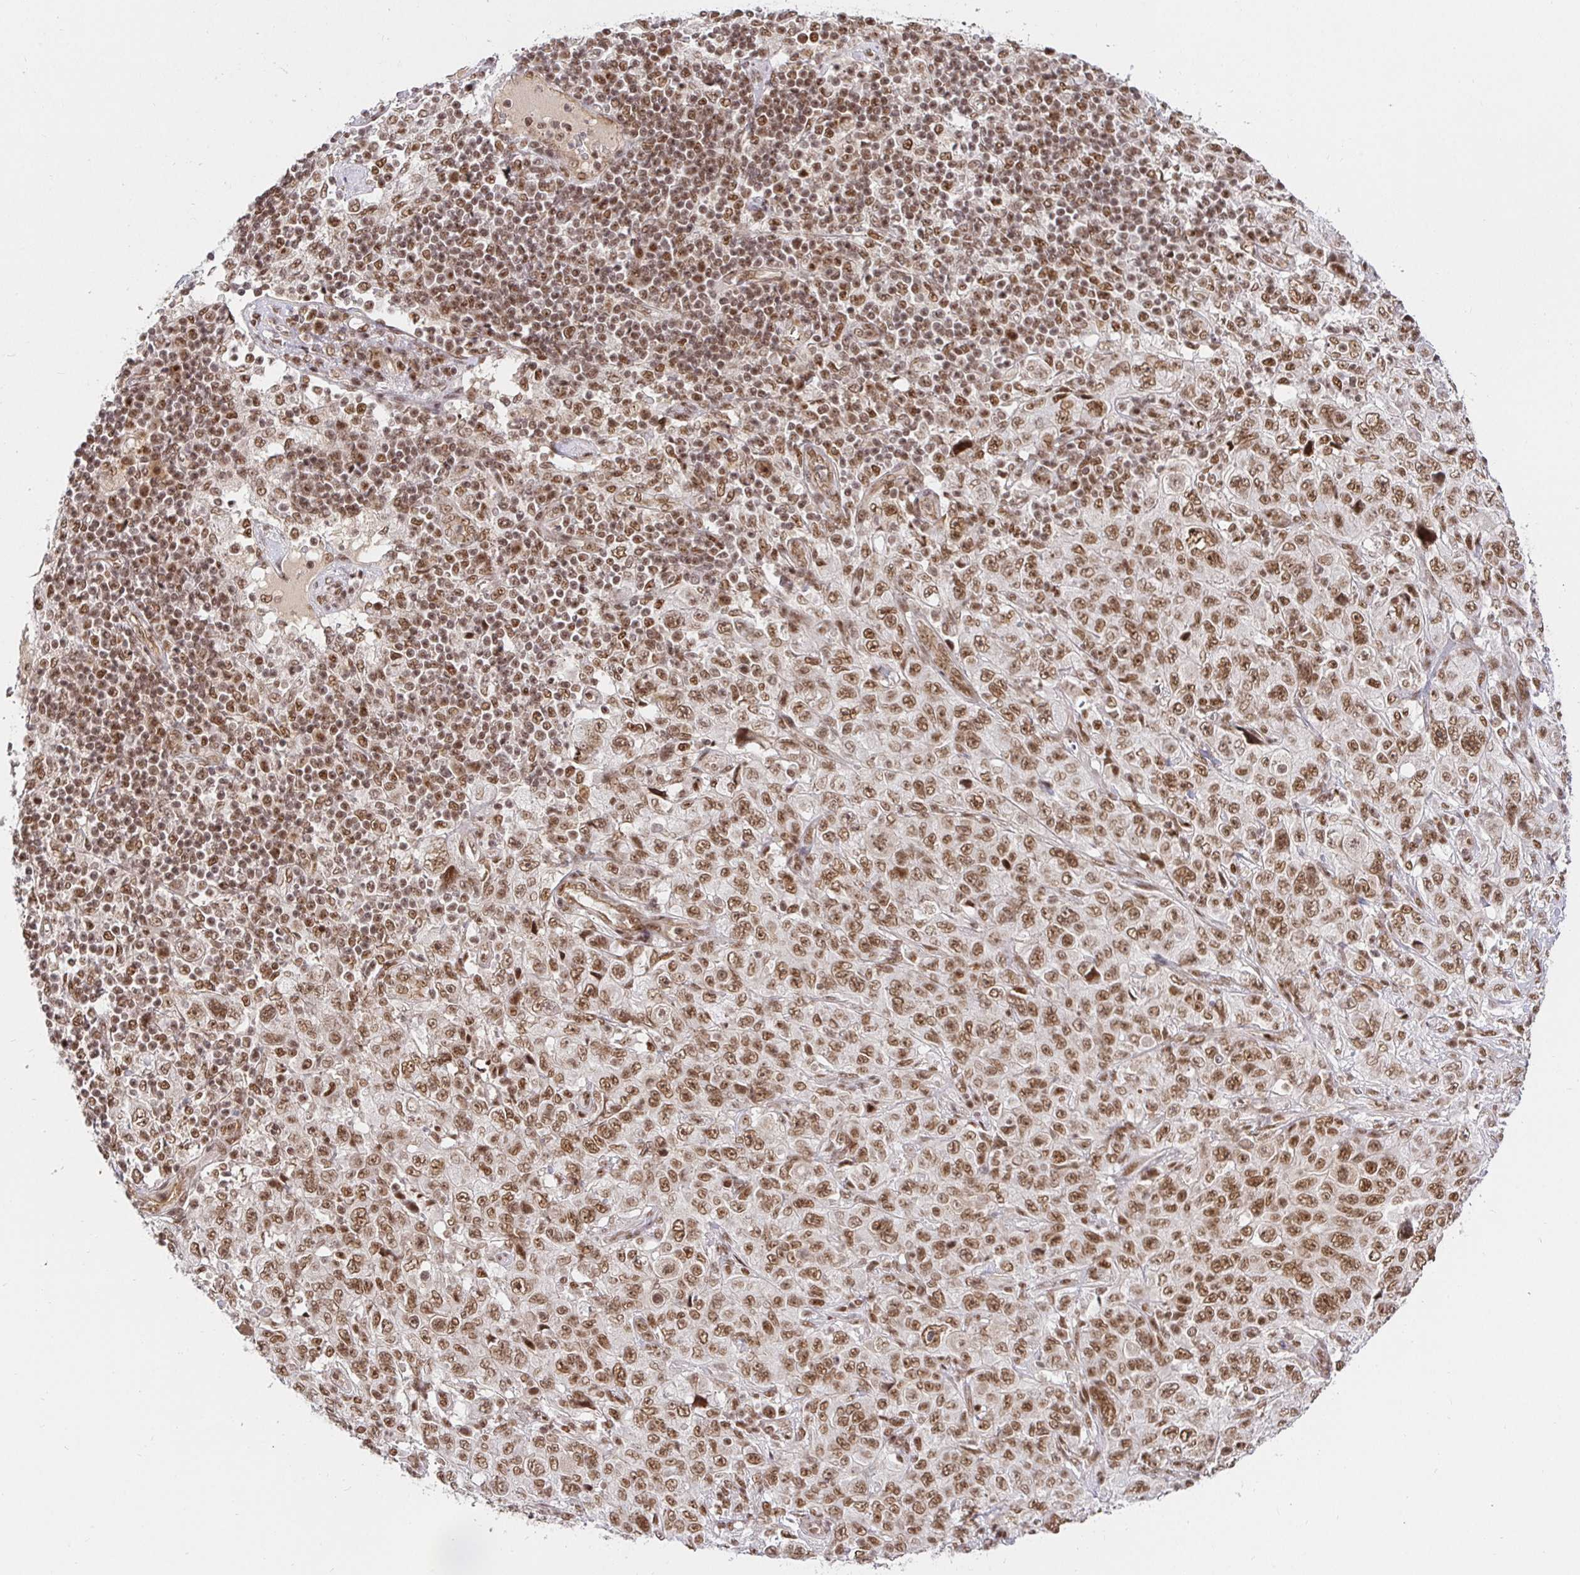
{"staining": {"intensity": "moderate", "quantity": ">75%", "location": "nuclear"}, "tissue": "pancreatic cancer", "cell_type": "Tumor cells", "image_type": "cancer", "snomed": [{"axis": "morphology", "description": "Adenocarcinoma, NOS"}, {"axis": "topography", "description": "Pancreas"}], "caption": "There is medium levels of moderate nuclear positivity in tumor cells of pancreatic cancer, as demonstrated by immunohistochemical staining (brown color).", "gene": "USF1", "patient": {"sex": "male", "age": 68}}